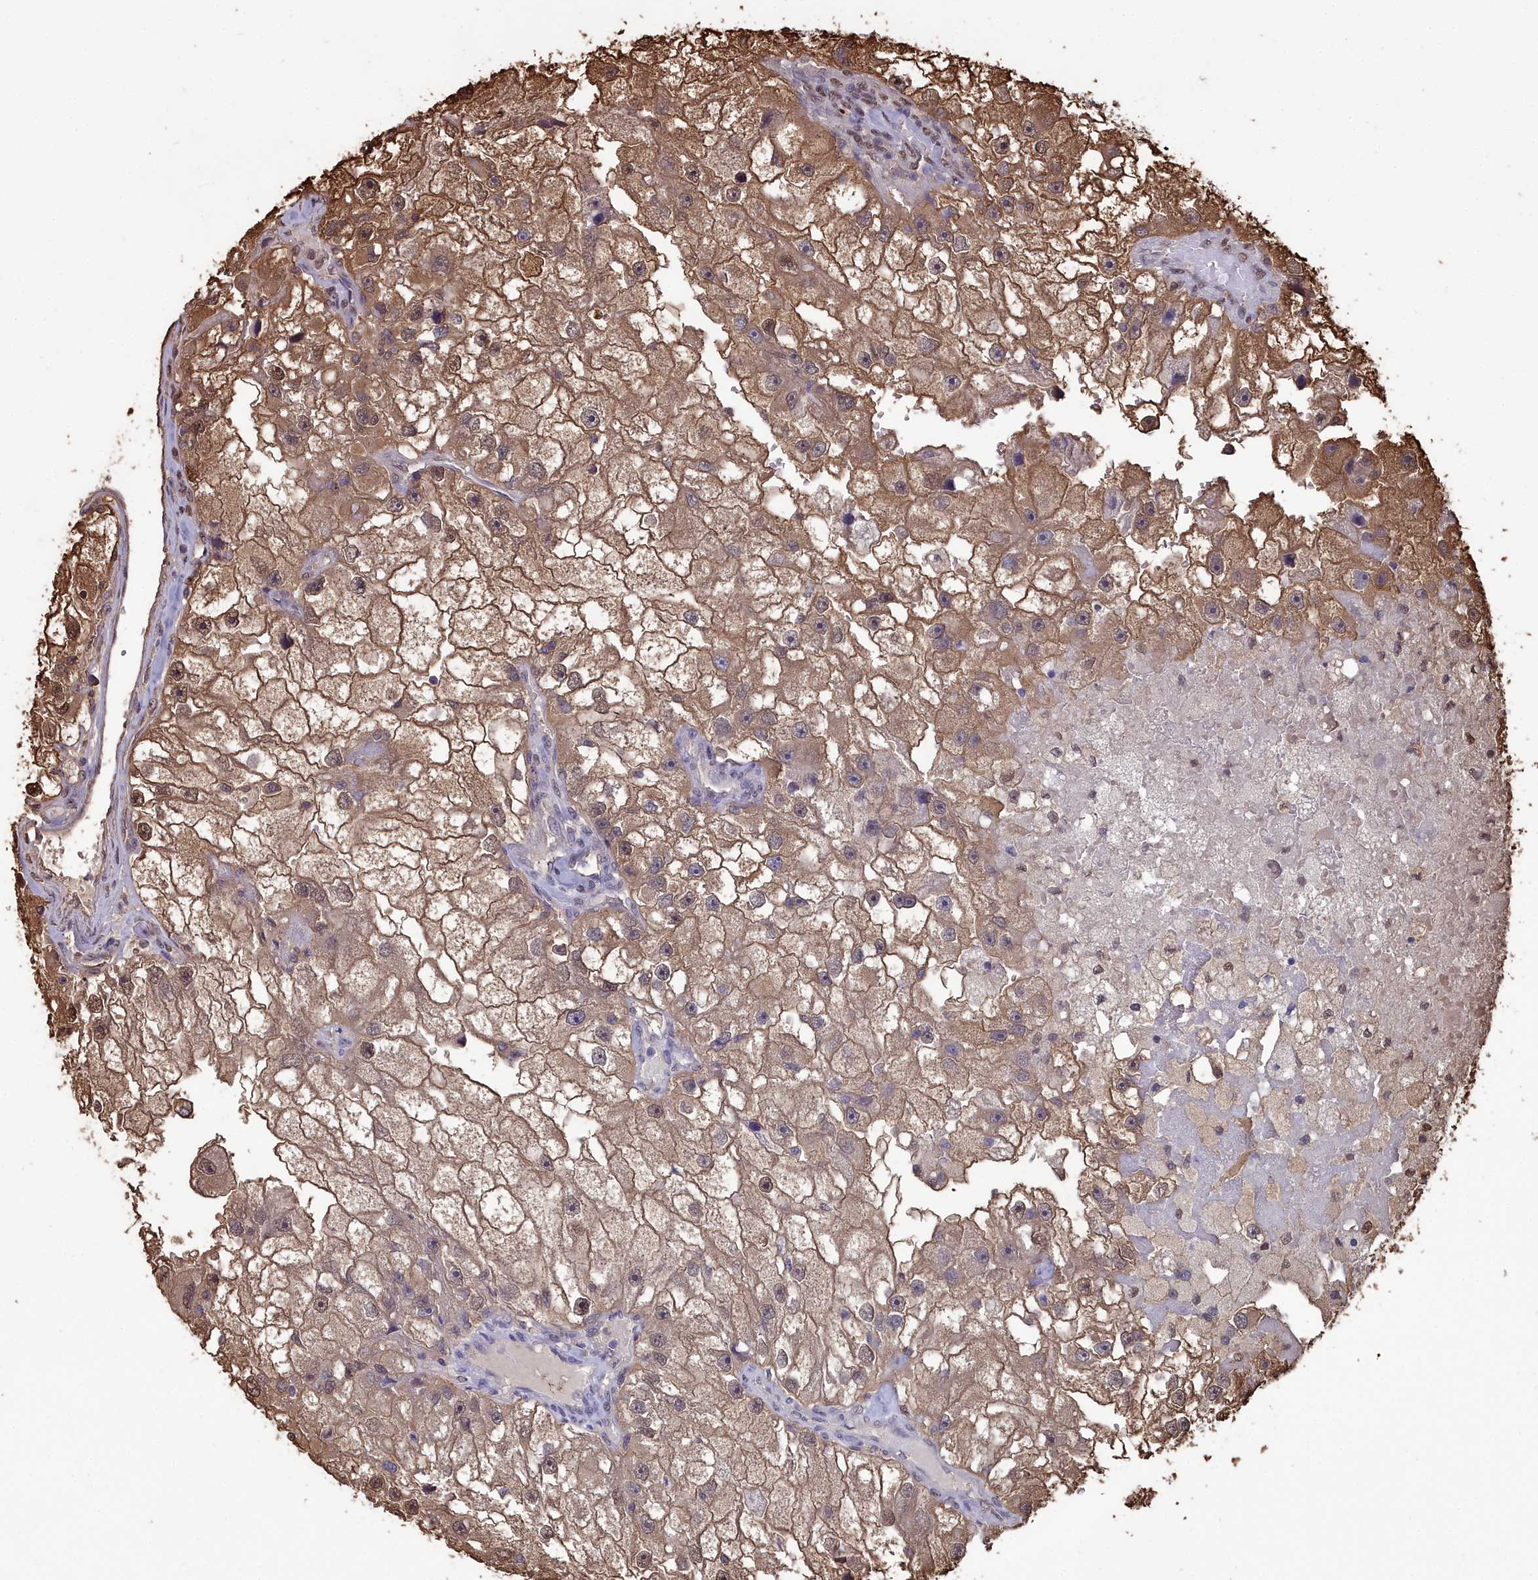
{"staining": {"intensity": "strong", "quantity": ">75%", "location": "cytoplasmic/membranous,nuclear"}, "tissue": "renal cancer", "cell_type": "Tumor cells", "image_type": "cancer", "snomed": [{"axis": "morphology", "description": "Adenocarcinoma, NOS"}, {"axis": "topography", "description": "Kidney"}], "caption": "Immunohistochemistry (DAB (3,3'-diaminobenzidine)) staining of renal cancer exhibits strong cytoplasmic/membranous and nuclear protein expression in about >75% of tumor cells.", "gene": "GAPDH", "patient": {"sex": "male", "age": 63}}